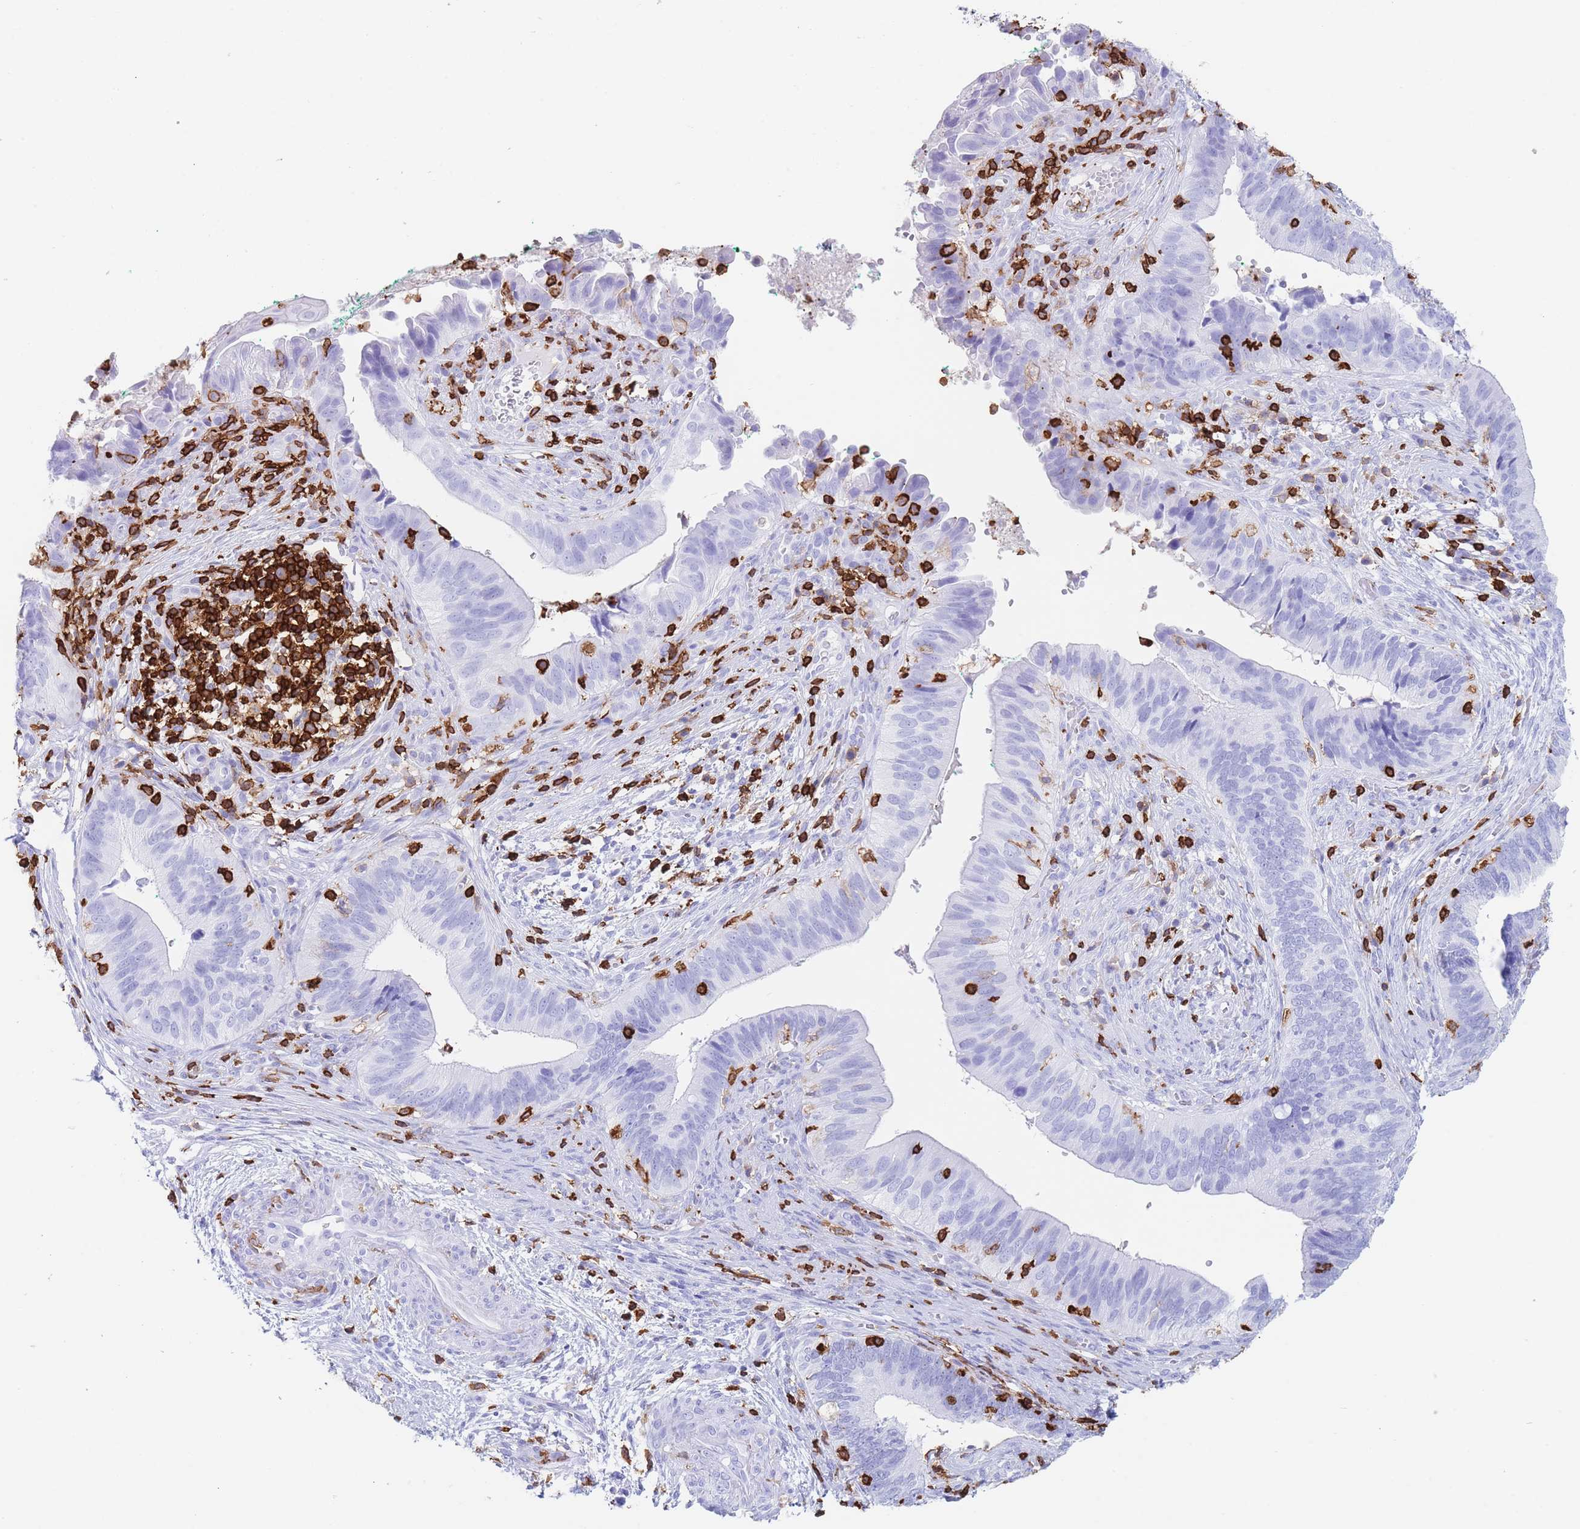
{"staining": {"intensity": "negative", "quantity": "none", "location": "none"}, "tissue": "cervical cancer", "cell_type": "Tumor cells", "image_type": "cancer", "snomed": [{"axis": "morphology", "description": "Adenocarcinoma, NOS"}, {"axis": "topography", "description": "Cervix"}], "caption": "This is an immunohistochemistry (IHC) histopathology image of adenocarcinoma (cervical). There is no positivity in tumor cells.", "gene": "CORO1A", "patient": {"sex": "female", "age": 42}}